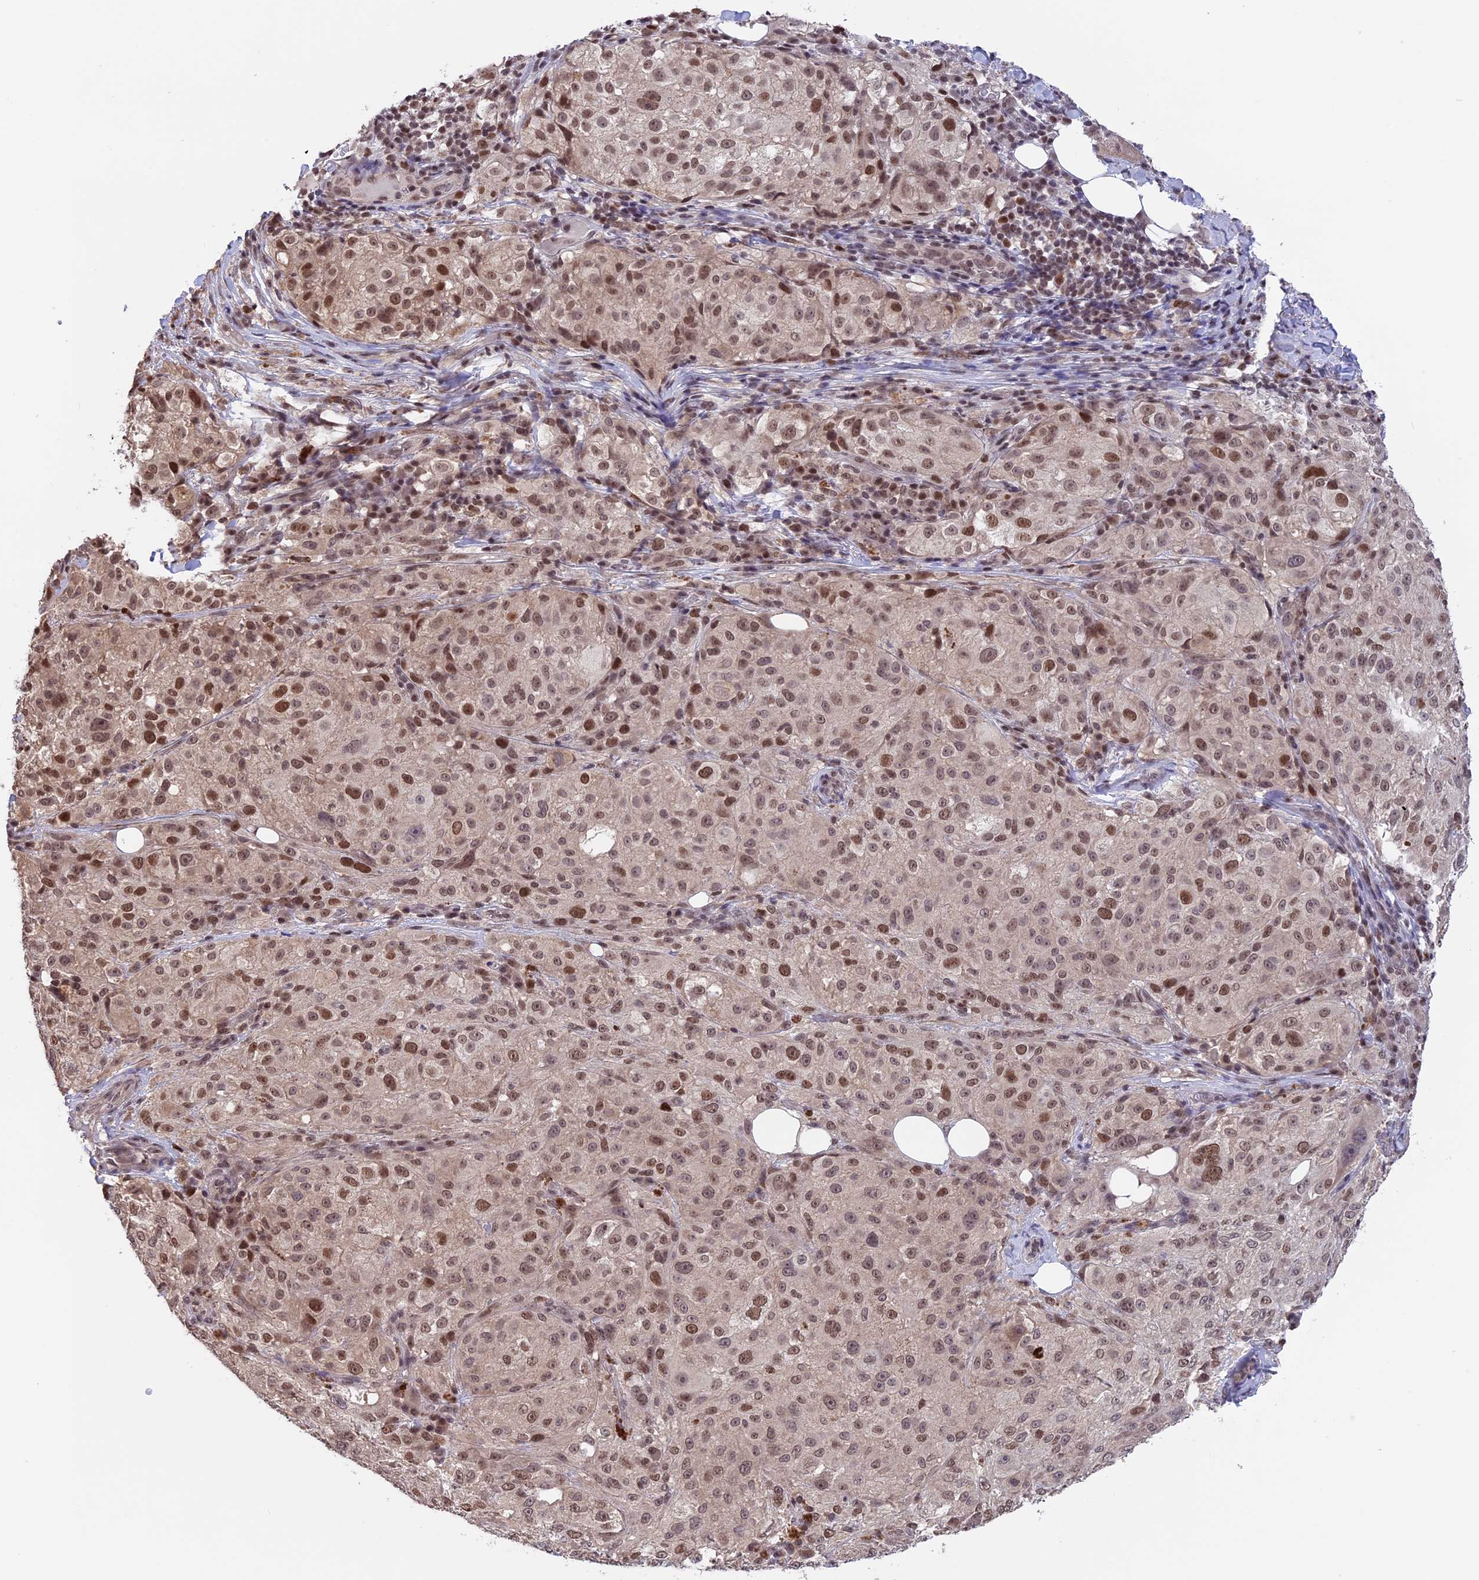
{"staining": {"intensity": "moderate", "quantity": ">75%", "location": "nuclear"}, "tissue": "melanoma", "cell_type": "Tumor cells", "image_type": "cancer", "snomed": [{"axis": "morphology", "description": "Necrosis, NOS"}, {"axis": "morphology", "description": "Malignant melanoma, NOS"}, {"axis": "topography", "description": "Skin"}], "caption": "Protein expression analysis of melanoma shows moderate nuclear positivity in approximately >75% of tumor cells.", "gene": "RFC5", "patient": {"sex": "female", "age": 87}}